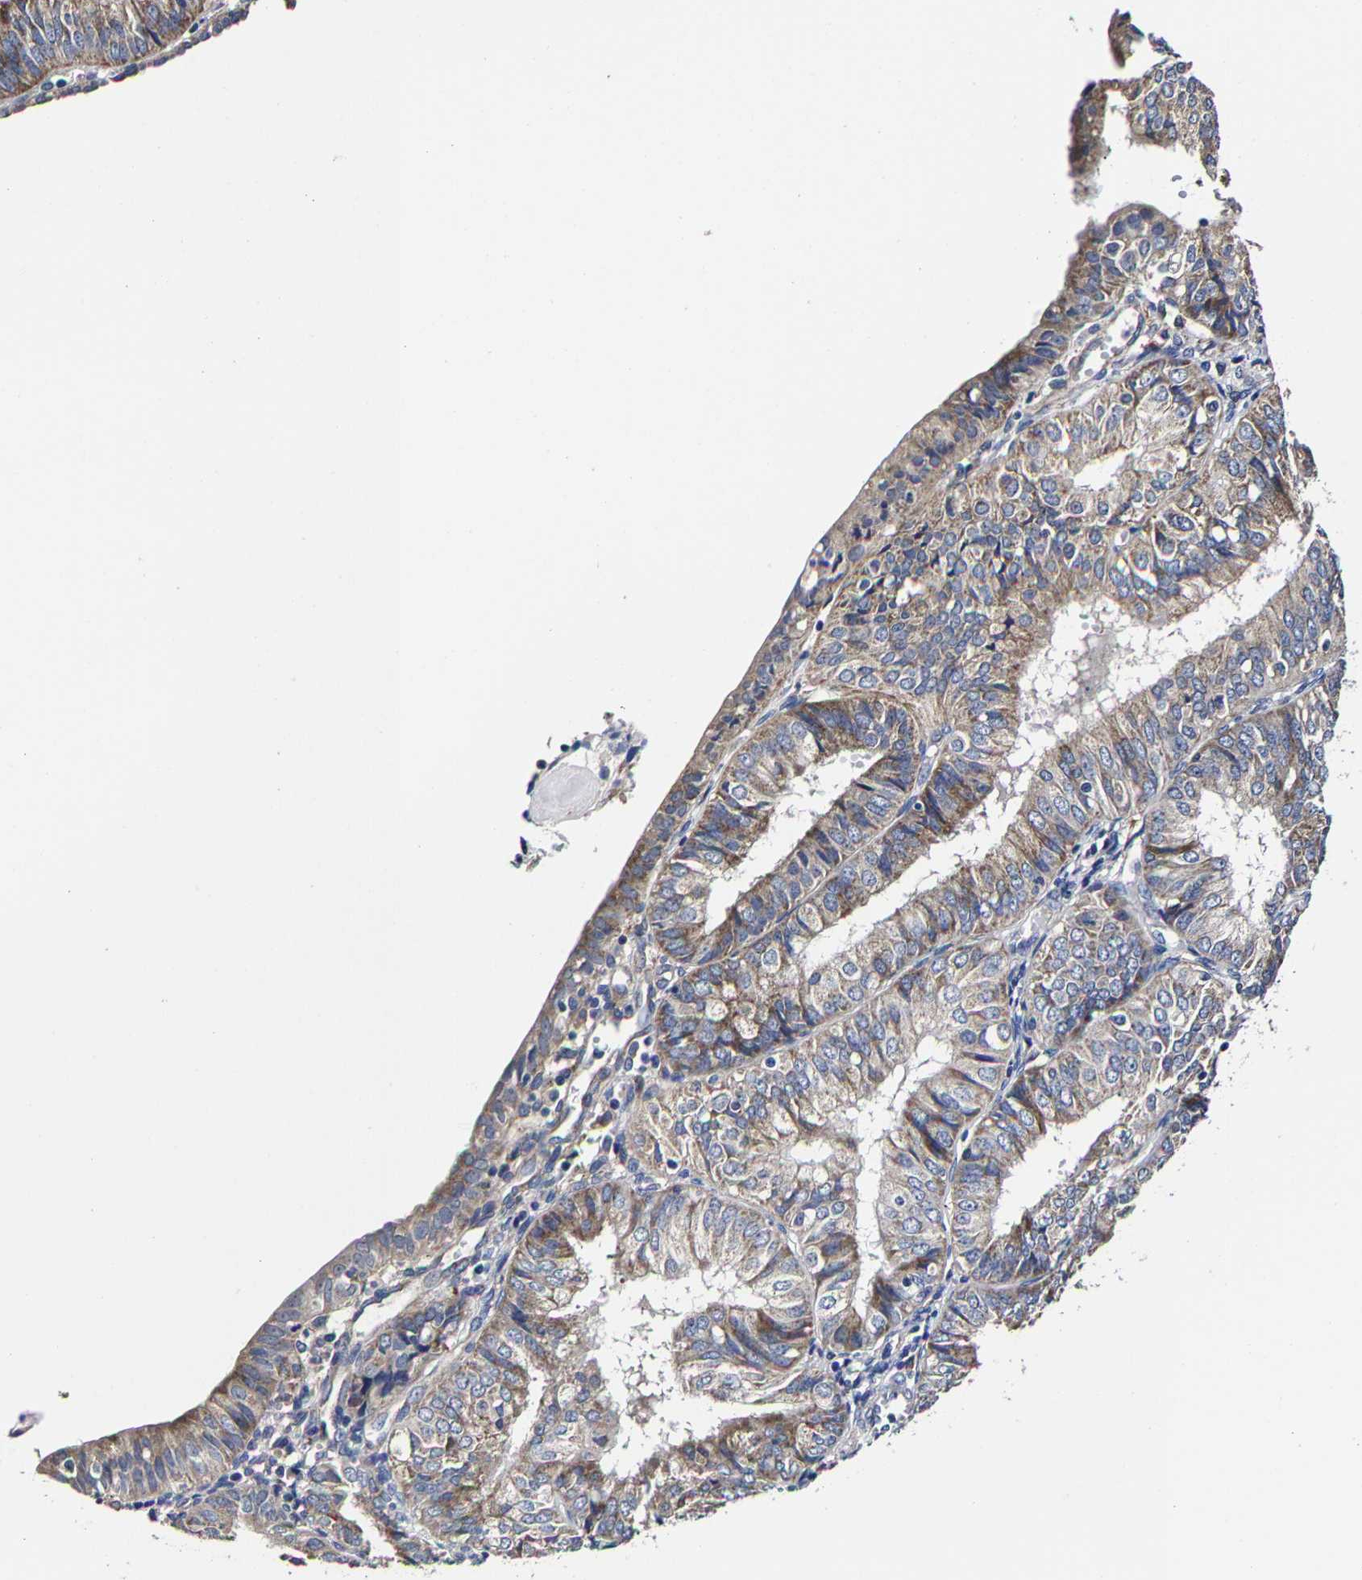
{"staining": {"intensity": "moderate", "quantity": "25%-75%", "location": "cytoplasmic/membranous"}, "tissue": "endometrial cancer", "cell_type": "Tumor cells", "image_type": "cancer", "snomed": [{"axis": "morphology", "description": "Adenocarcinoma, NOS"}, {"axis": "topography", "description": "Endometrium"}], "caption": "The immunohistochemical stain highlights moderate cytoplasmic/membranous staining in tumor cells of endometrial cancer (adenocarcinoma) tissue.", "gene": "AASS", "patient": {"sex": "female", "age": 58}}